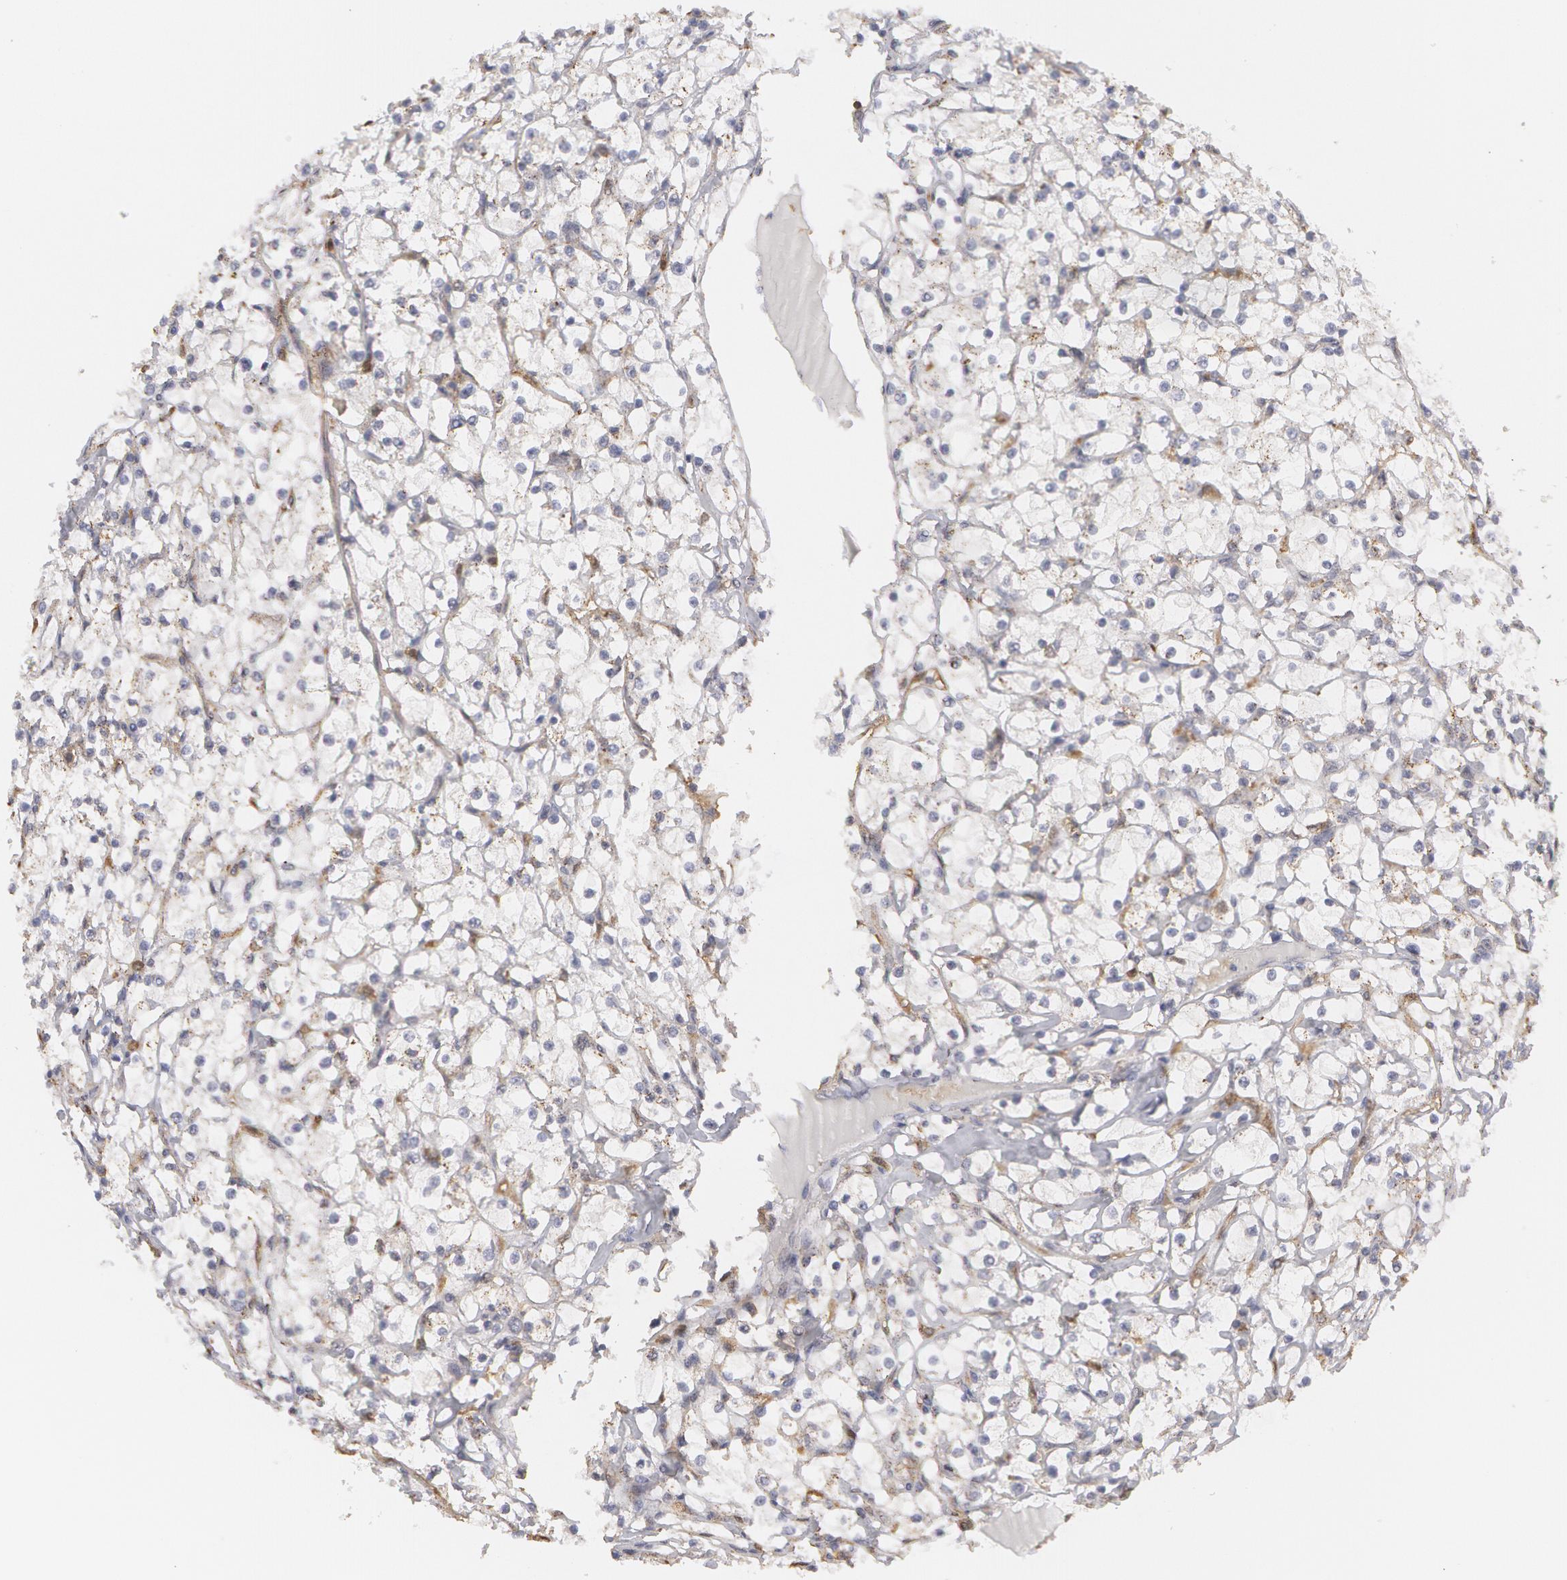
{"staining": {"intensity": "weak", "quantity": "25%-75%", "location": "cytoplasmic/membranous"}, "tissue": "renal cancer", "cell_type": "Tumor cells", "image_type": "cancer", "snomed": [{"axis": "morphology", "description": "Adenocarcinoma, NOS"}, {"axis": "topography", "description": "Kidney"}], "caption": "Immunohistochemical staining of human renal cancer shows low levels of weak cytoplasmic/membranous protein staining in about 25%-75% of tumor cells.", "gene": "CAT", "patient": {"sex": "female", "age": 73}}